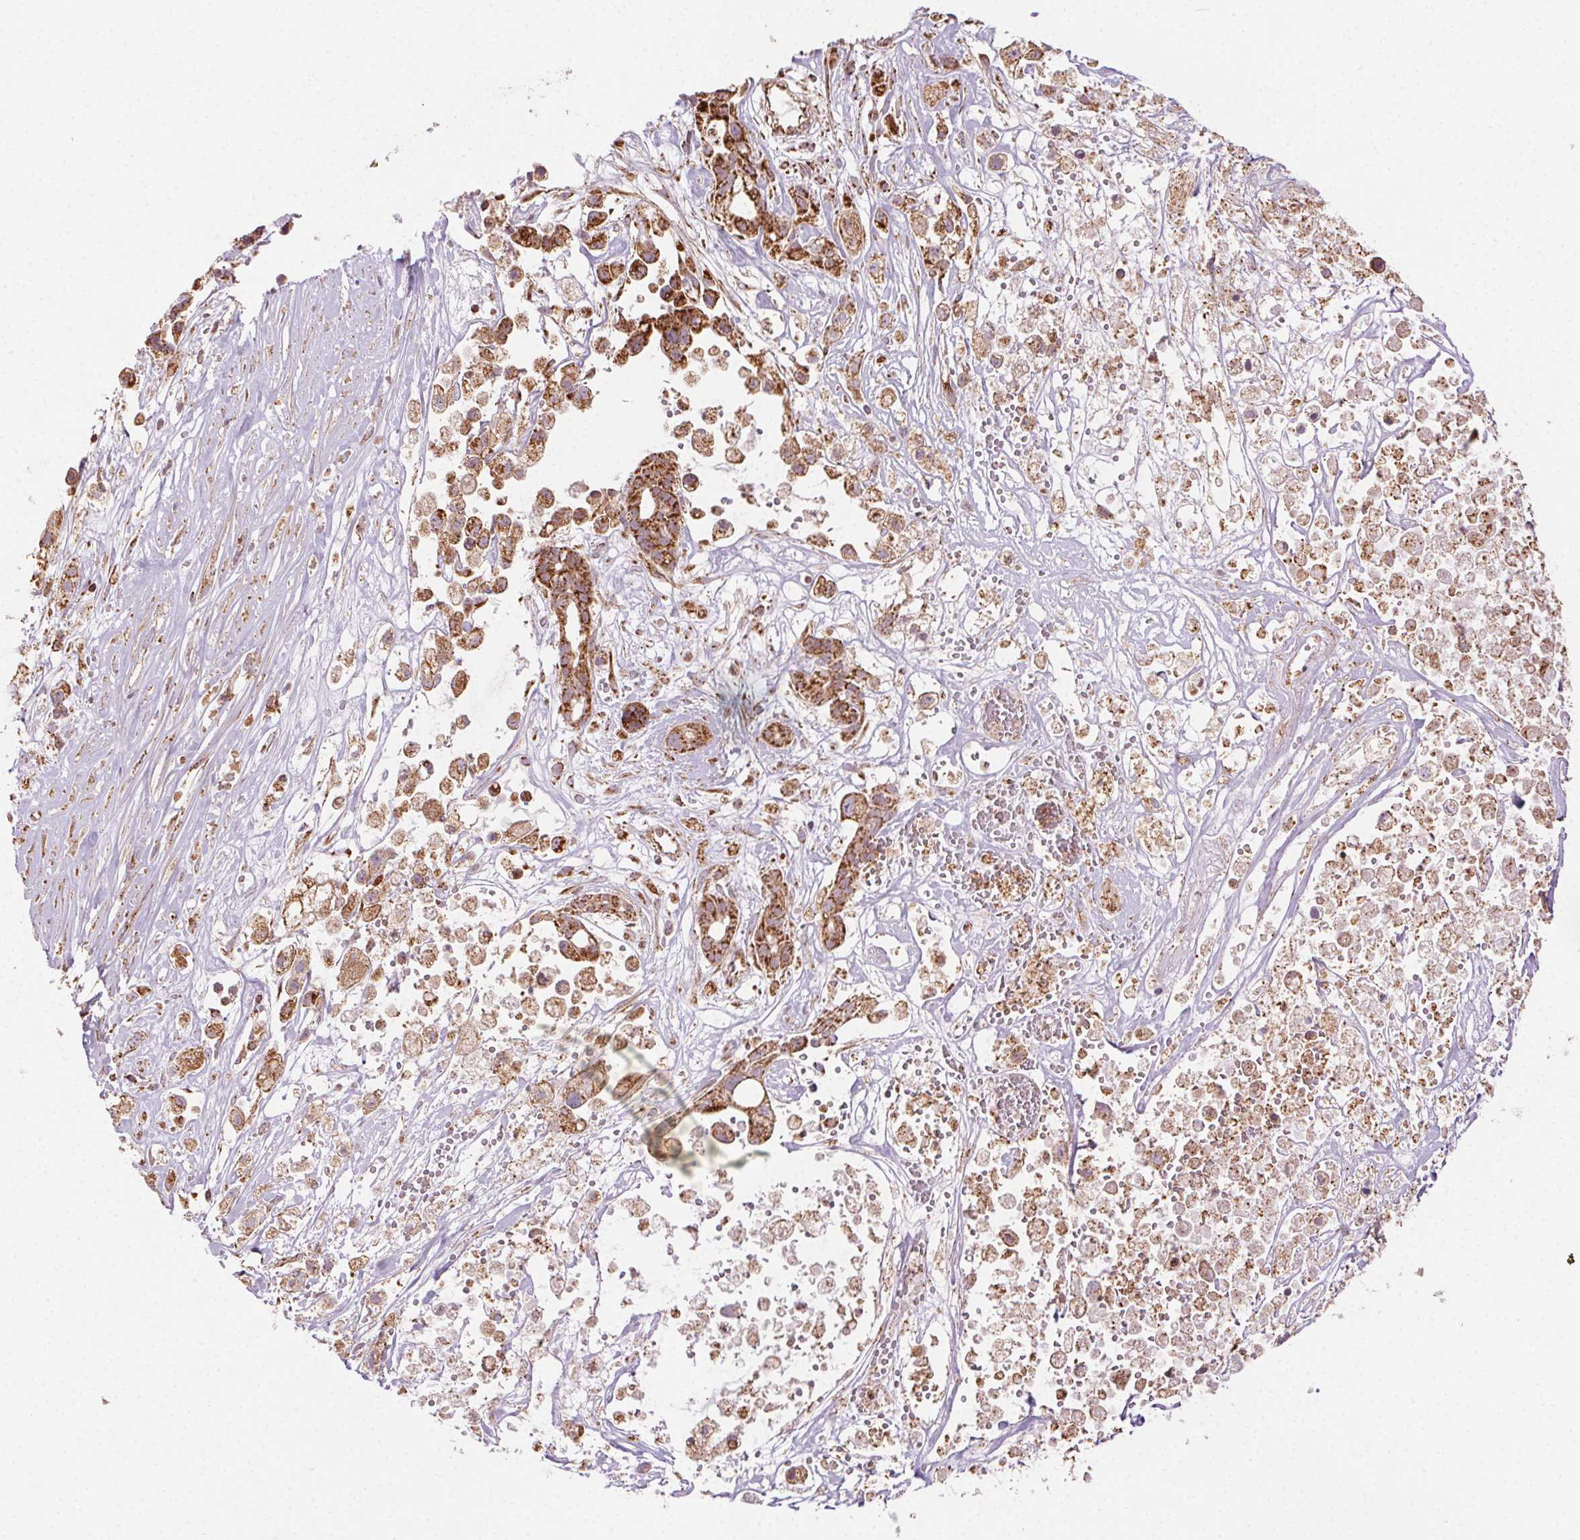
{"staining": {"intensity": "strong", "quantity": ">75%", "location": "cytoplasmic/membranous"}, "tissue": "pancreatic cancer", "cell_type": "Tumor cells", "image_type": "cancer", "snomed": [{"axis": "morphology", "description": "Adenocarcinoma, NOS"}, {"axis": "topography", "description": "Pancreas"}], "caption": "Human pancreatic cancer (adenocarcinoma) stained with a brown dye exhibits strong cytoplasmic/membranous positive expression in about >75% of tumor cells.", "gene": "CLPB", "patient": {"sex": "male", "age": 44}}